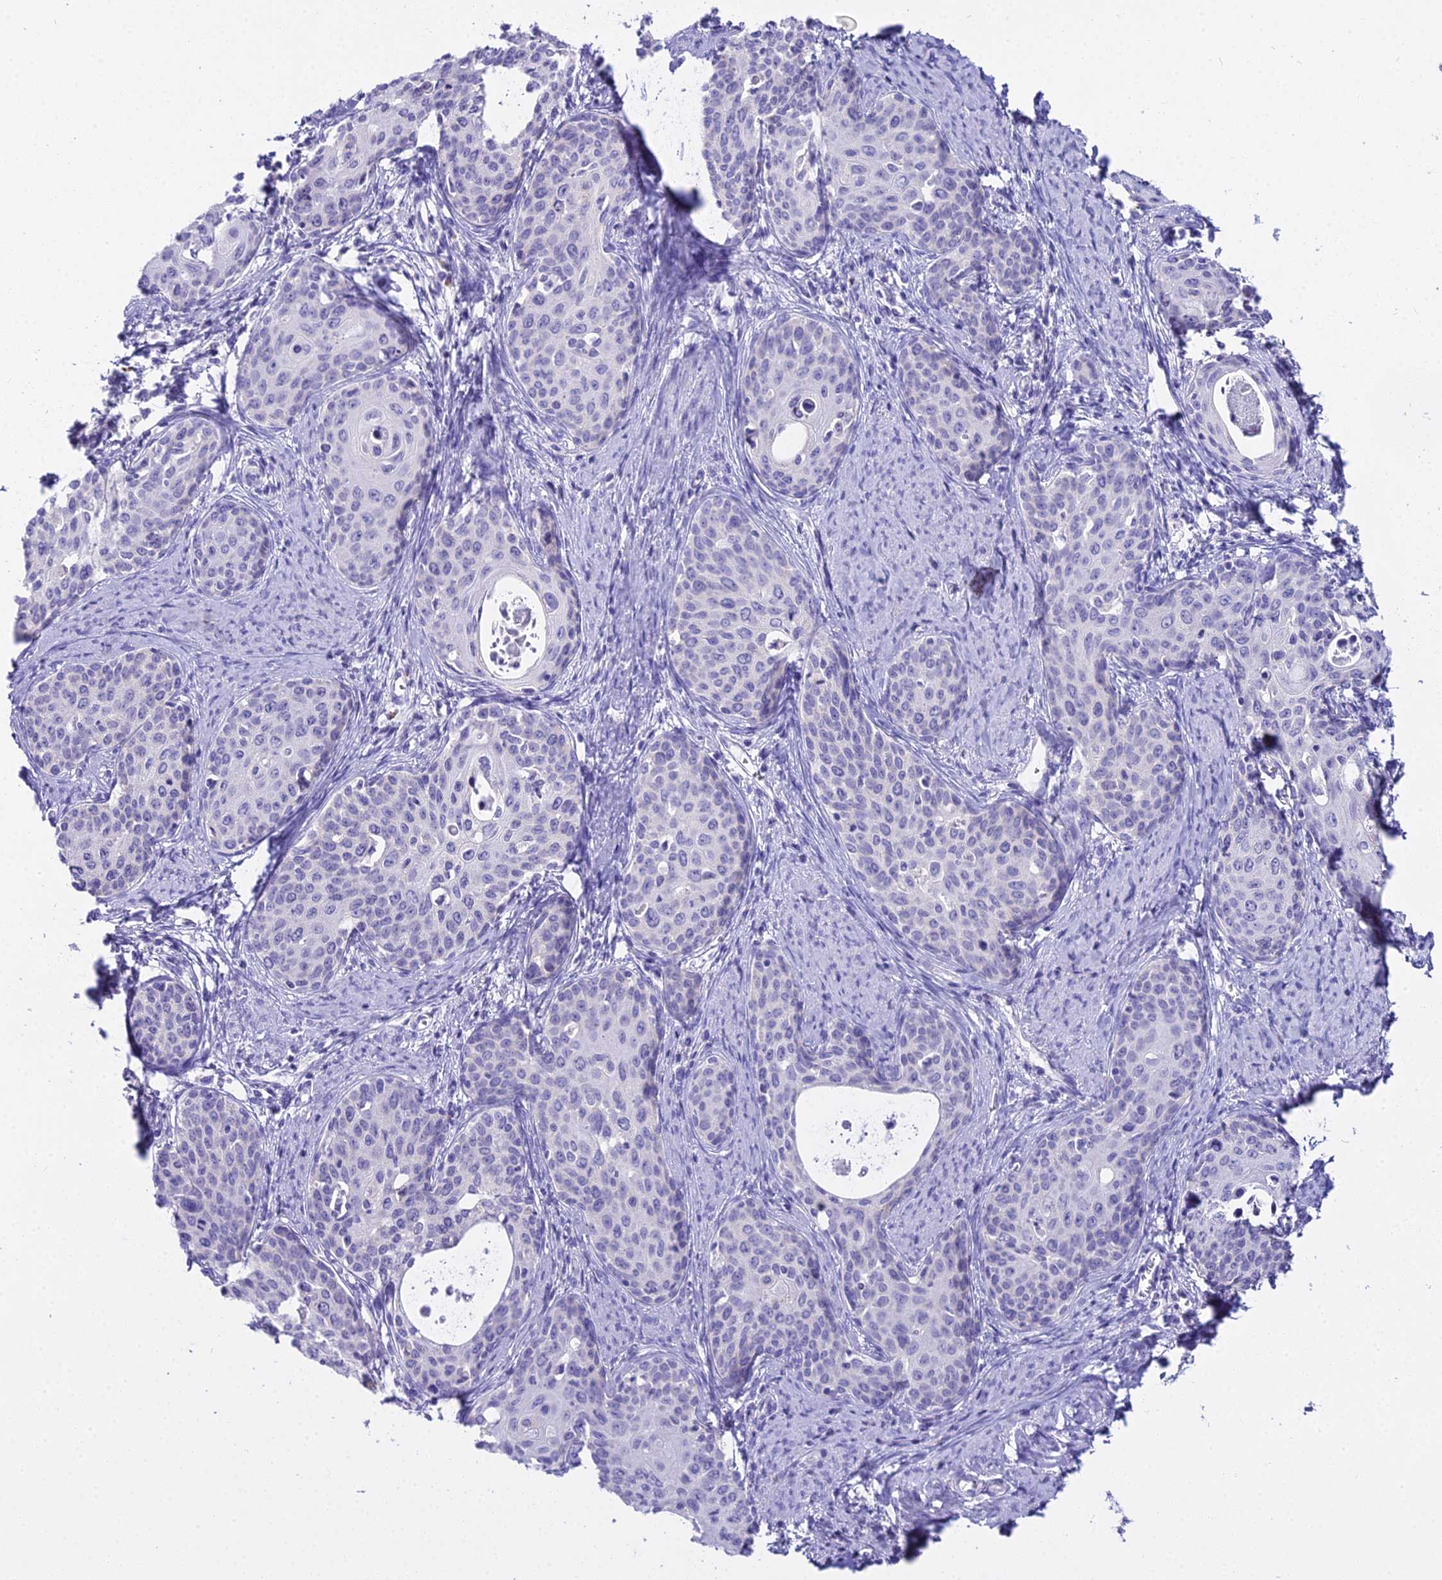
{"staining": {"intensity": "negative", "quantity": "none", "location": "none"}, "tissue": "cervical cancer", "cell_type": "Tumor cells", "image_type": "cancer", "snomed": [{"axis": "morphology", "description": "Squamous cell carcinoma, NOS"}, {"axis": "topography", "description": "Cervix"}], "caption": "Micrograph shows no protein positivity in tumor cells of cervical cancer tissue.", "gene": "CGB2", "patient": {"sex": "female", "age": 52}}